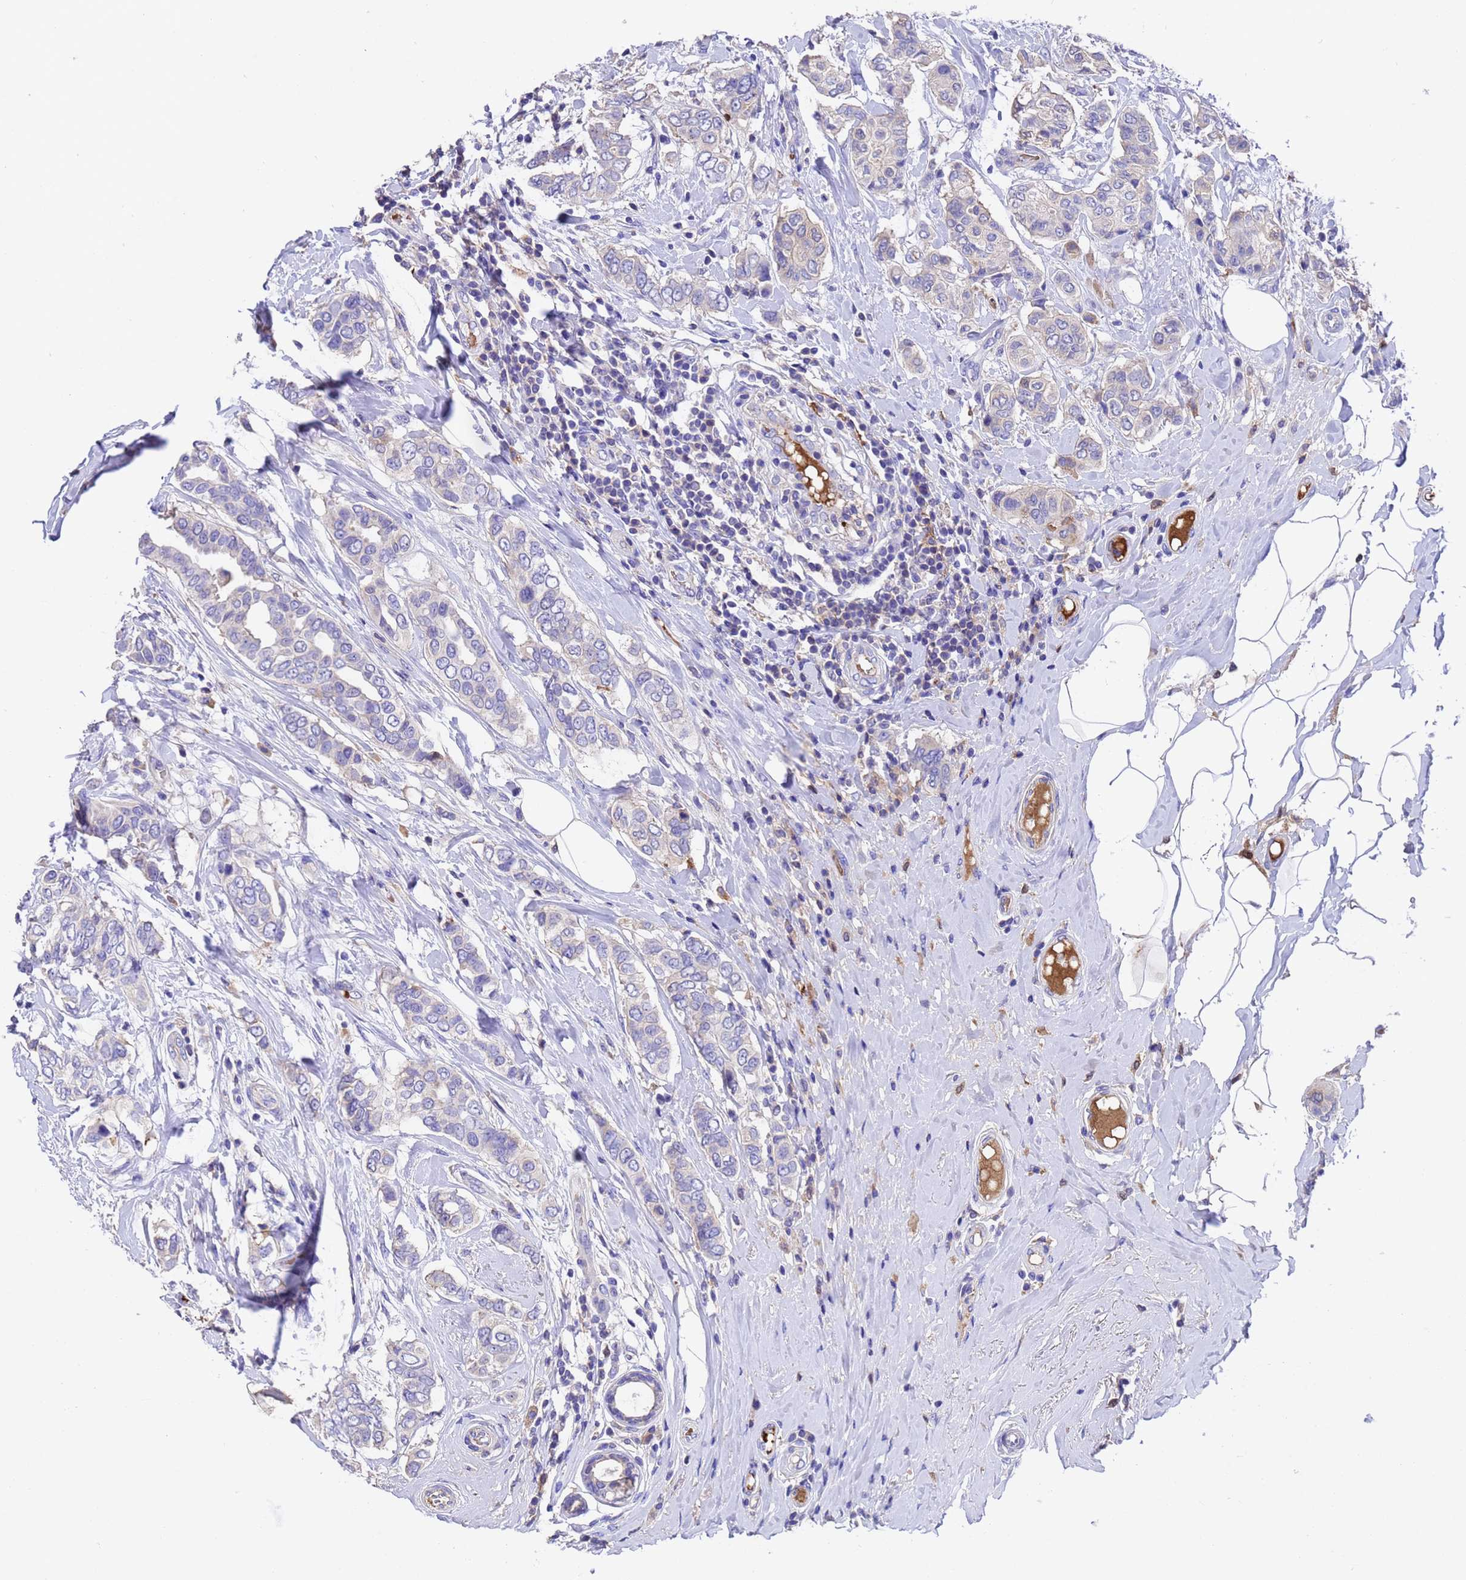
{"staining": {"intensity": "negative", "quantity": "none", "location": "none"}, "tissue": "breast cancer", "cell_type": "Tumor cells", "image_type": "cancer", "snomed": [{"axis": "morphology", "description": "Lobular carcinoma"}, {"axis": "topography", "description": "Breast"}], "caption": "Tumor cells show no significant positivity in breast cancer (lobular carcinoma).", "gene": "ELP6", "patient": {"sex": "female", "age": 51}}